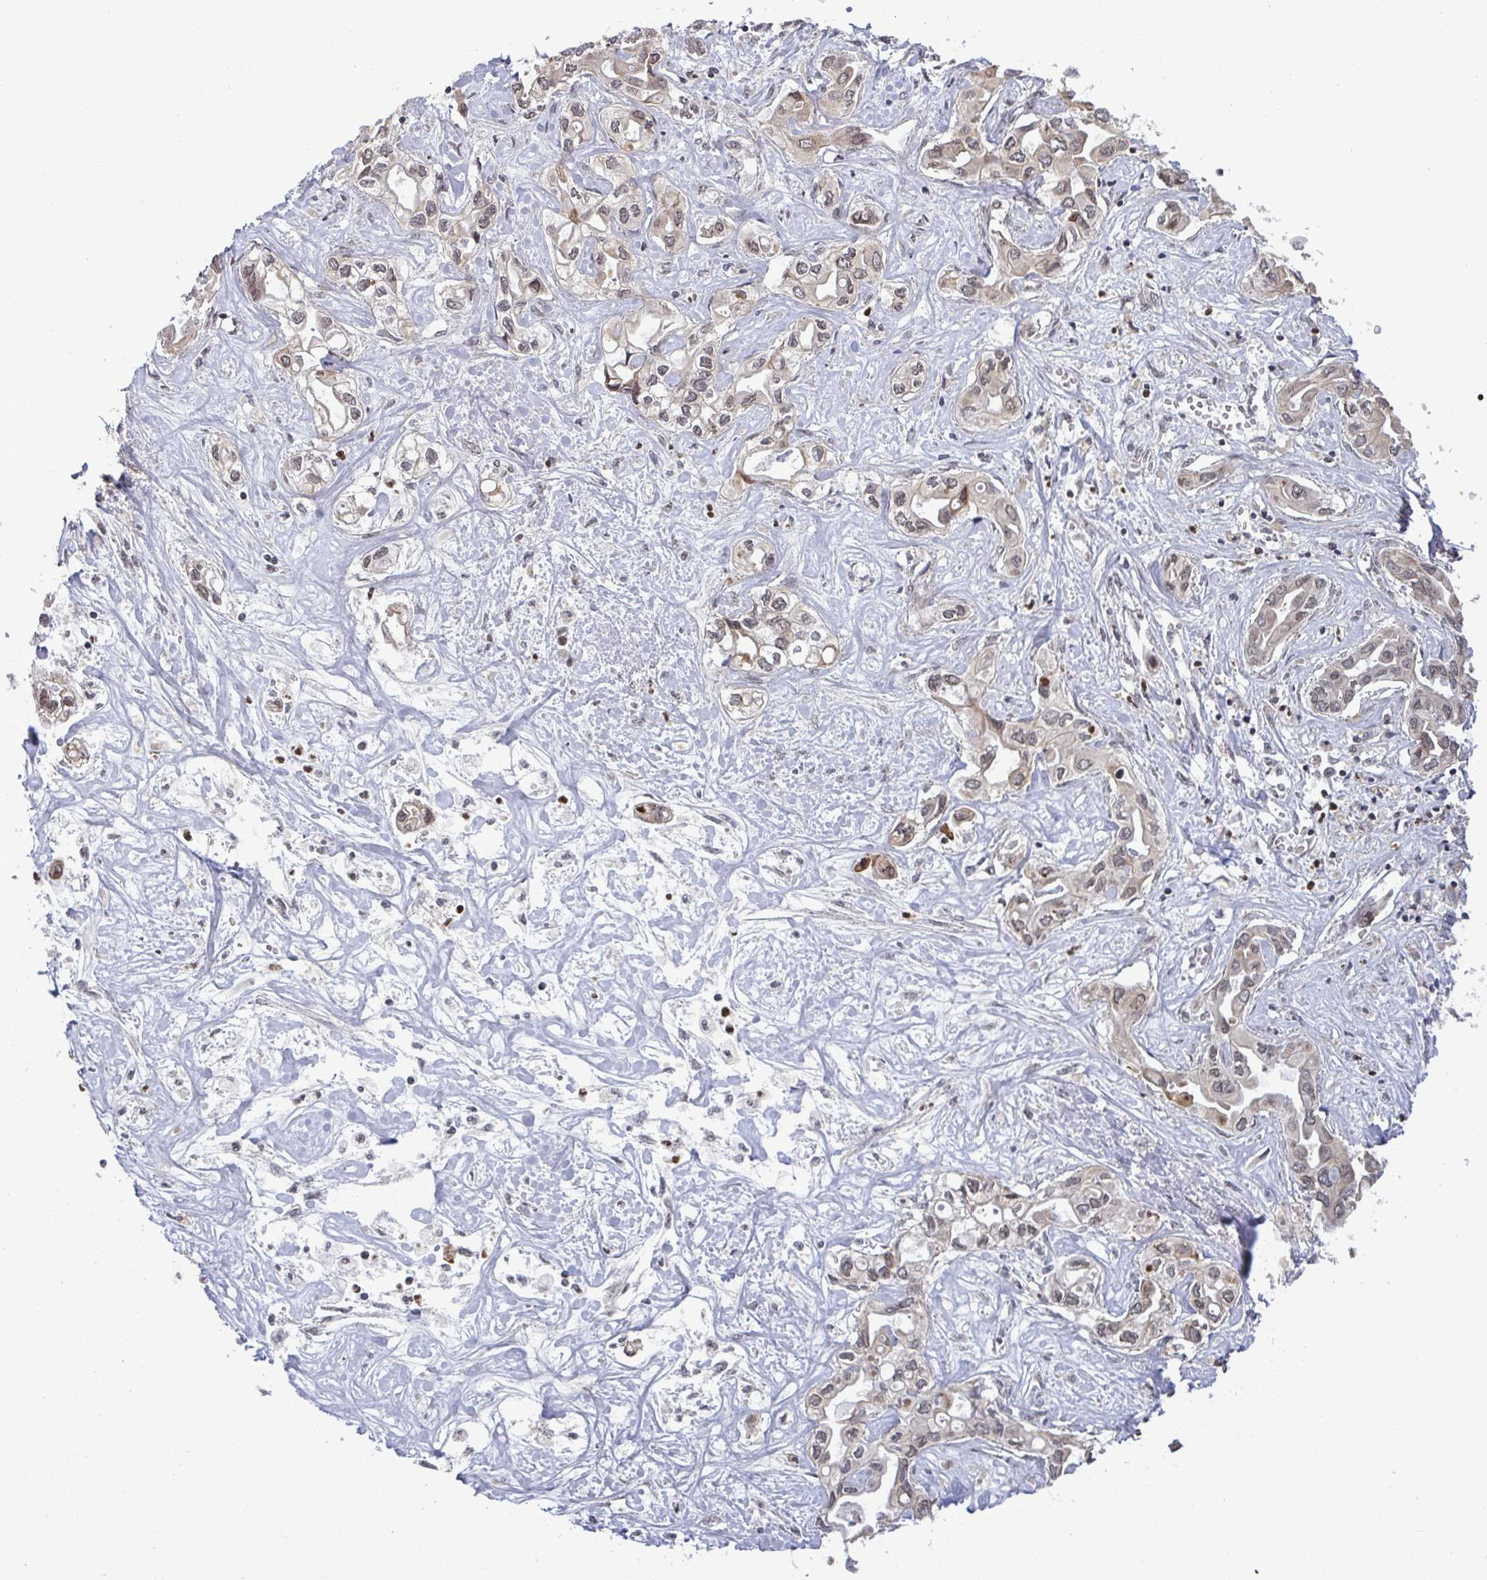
{"staining": {"intensity": "moderate", "quantity": "25%-75%", "location": "nuclear"}, "tissue": "liver cancer", "cell_type": "Tumor cells", "image_type": "cancer", "snomed": [{"axis": "morphology", "description": "Cholangiocarcinoma"}, {"axis": "topography", "description": "Liver"}], "caption": "Liver cholangiocarcinoma stained for a protein exhibits moderate nuclear positivity in tumor cells. (brown staining indicates protein expression, while blue staining denotes nuclei).", "gene": "UXT", "patient": {"sex": "female", "age": 64}}